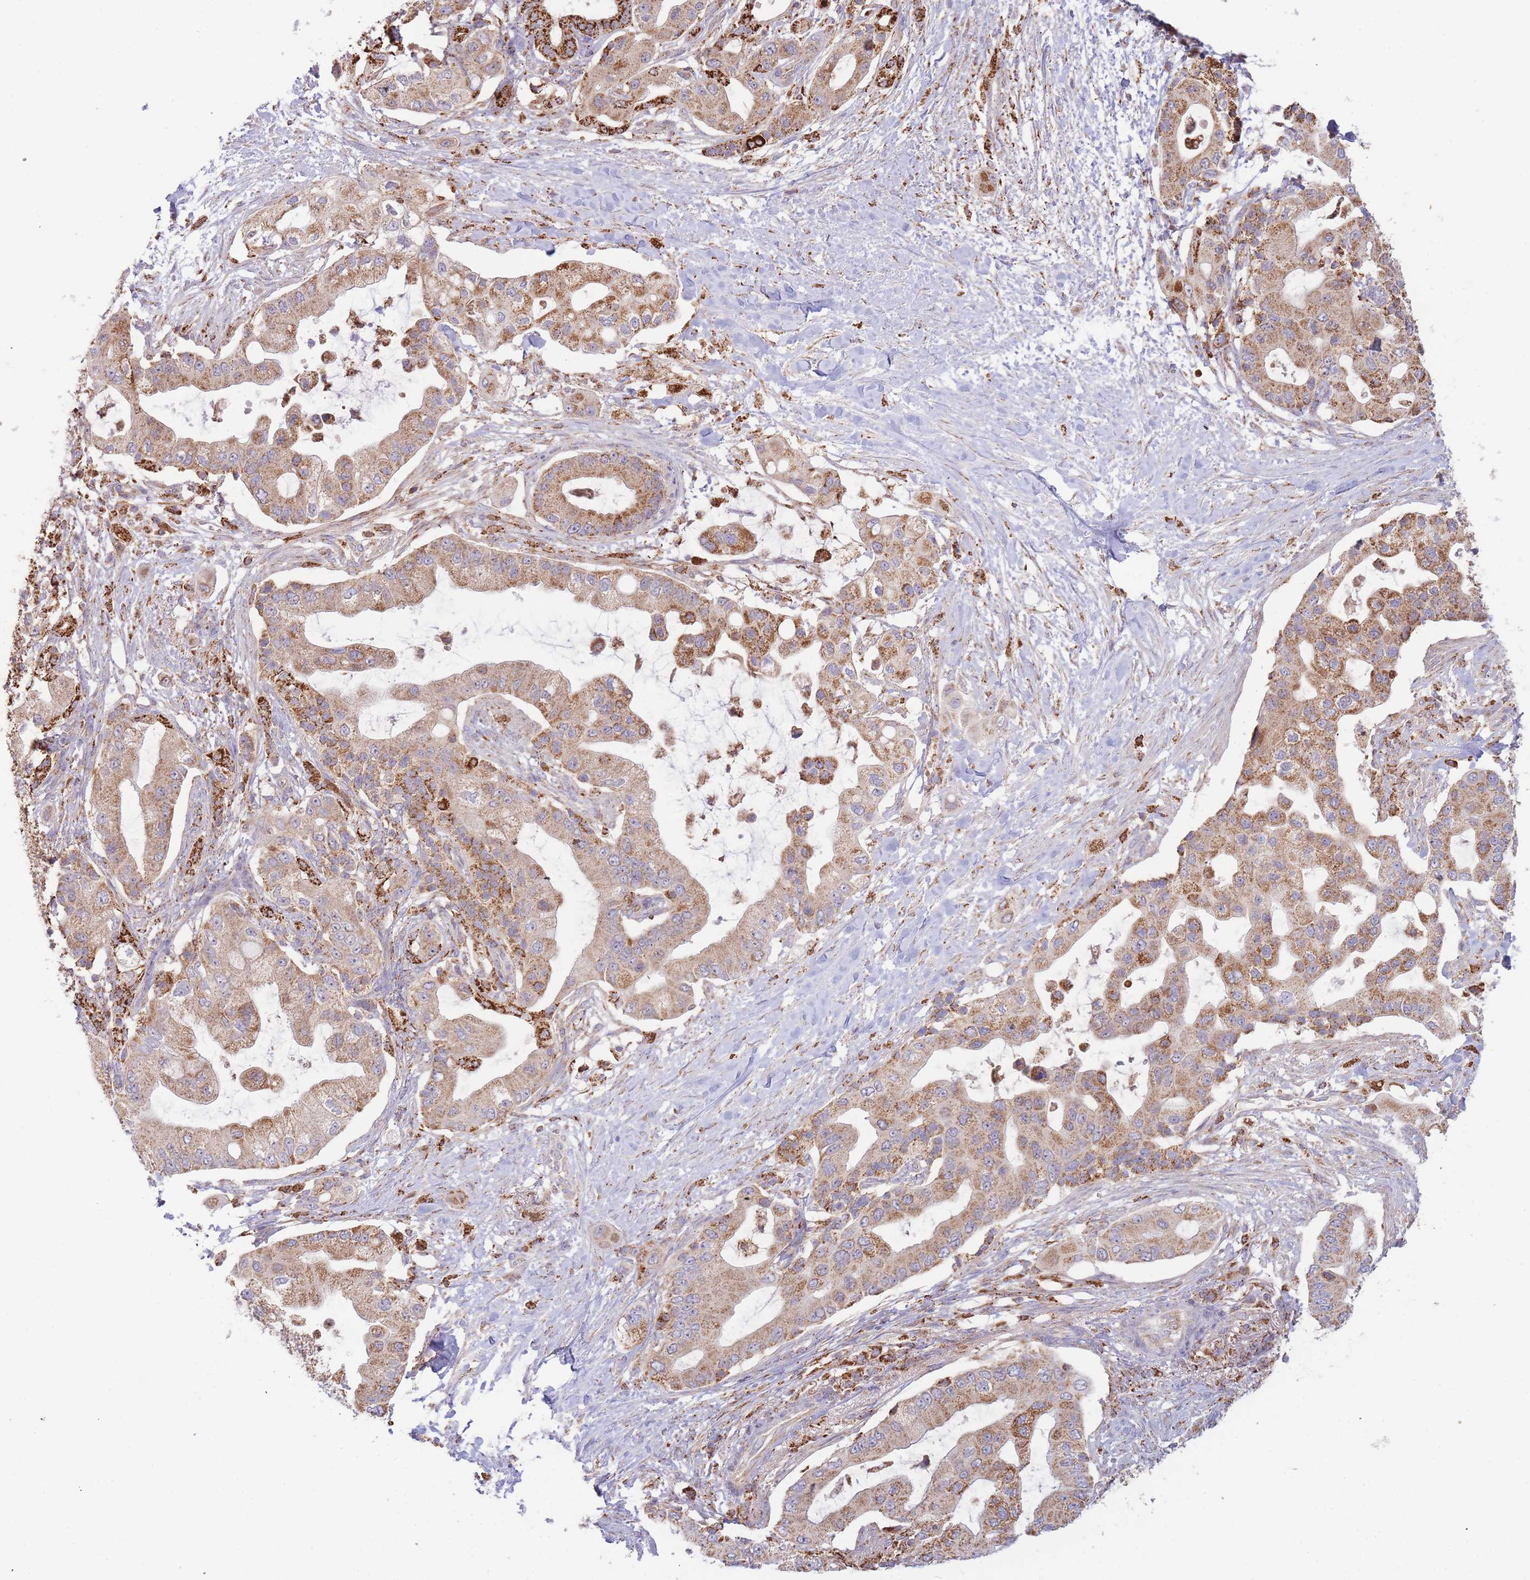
{"staining": {"intensity": "moderate", "quantity": ">75%", "location": "cytoplasmic/membranous"}, "tissue": "pancreatic cancer", "cell_type": "Tumor cells", "image_type": "cancer", "snomed": [{"axis": "morphology", "description": "Adenocarcinoma, NOS"}, {"axis": "topography", "description": "Pancreas"}], "caption": "DAB (3,3'-diaminobenzidine) immunohistochemical staining of human adenocarcinoma (pancreatic) reveals moderate cytoplasmic/membranous protein staining in about >75% of tumor cells. (Brightfield microscopy of DAB IHC at high magnification).", "gene": "MRPL17", "patient": {"sex": "male", "age": 57}}